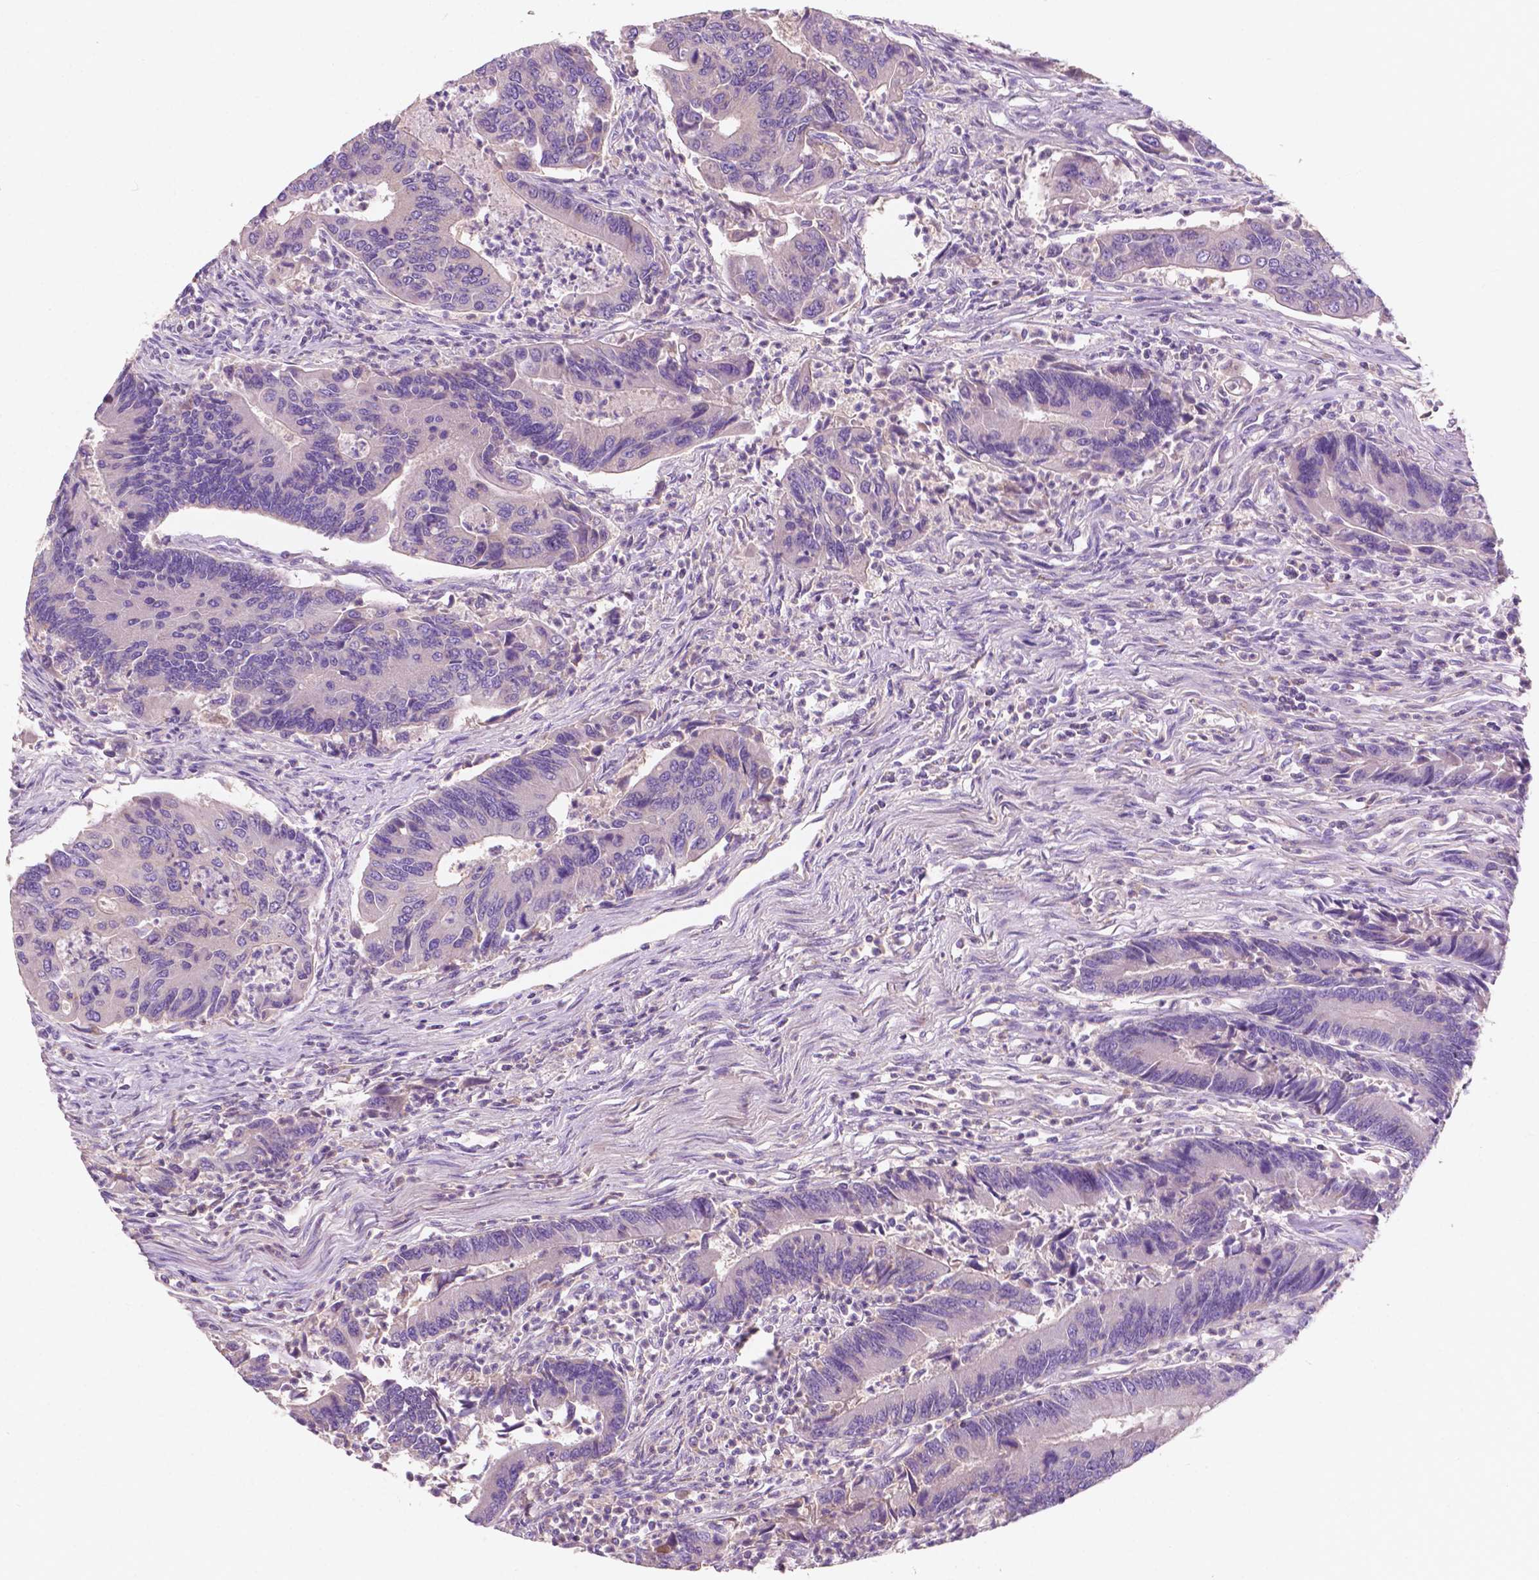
{"staining": {"intensity": "negative", "quantity": "none", "location": "none"}, "tissue": "colorectal cancer", "cell_type": "Tumor cells", "image_type": "cancer", "snomed": [{"axis": "morphology", "description": "Adenocarcinoma, NOS"}, {"axis": "topography", "description": "Colon"}], "caption": "Tumor cells show no significant expression in colorectal cancer. (IHC, brightfield microscopy, high magnification).", "gene": "SEMA4A", "patient": {"sex": "female", "age": 67}}